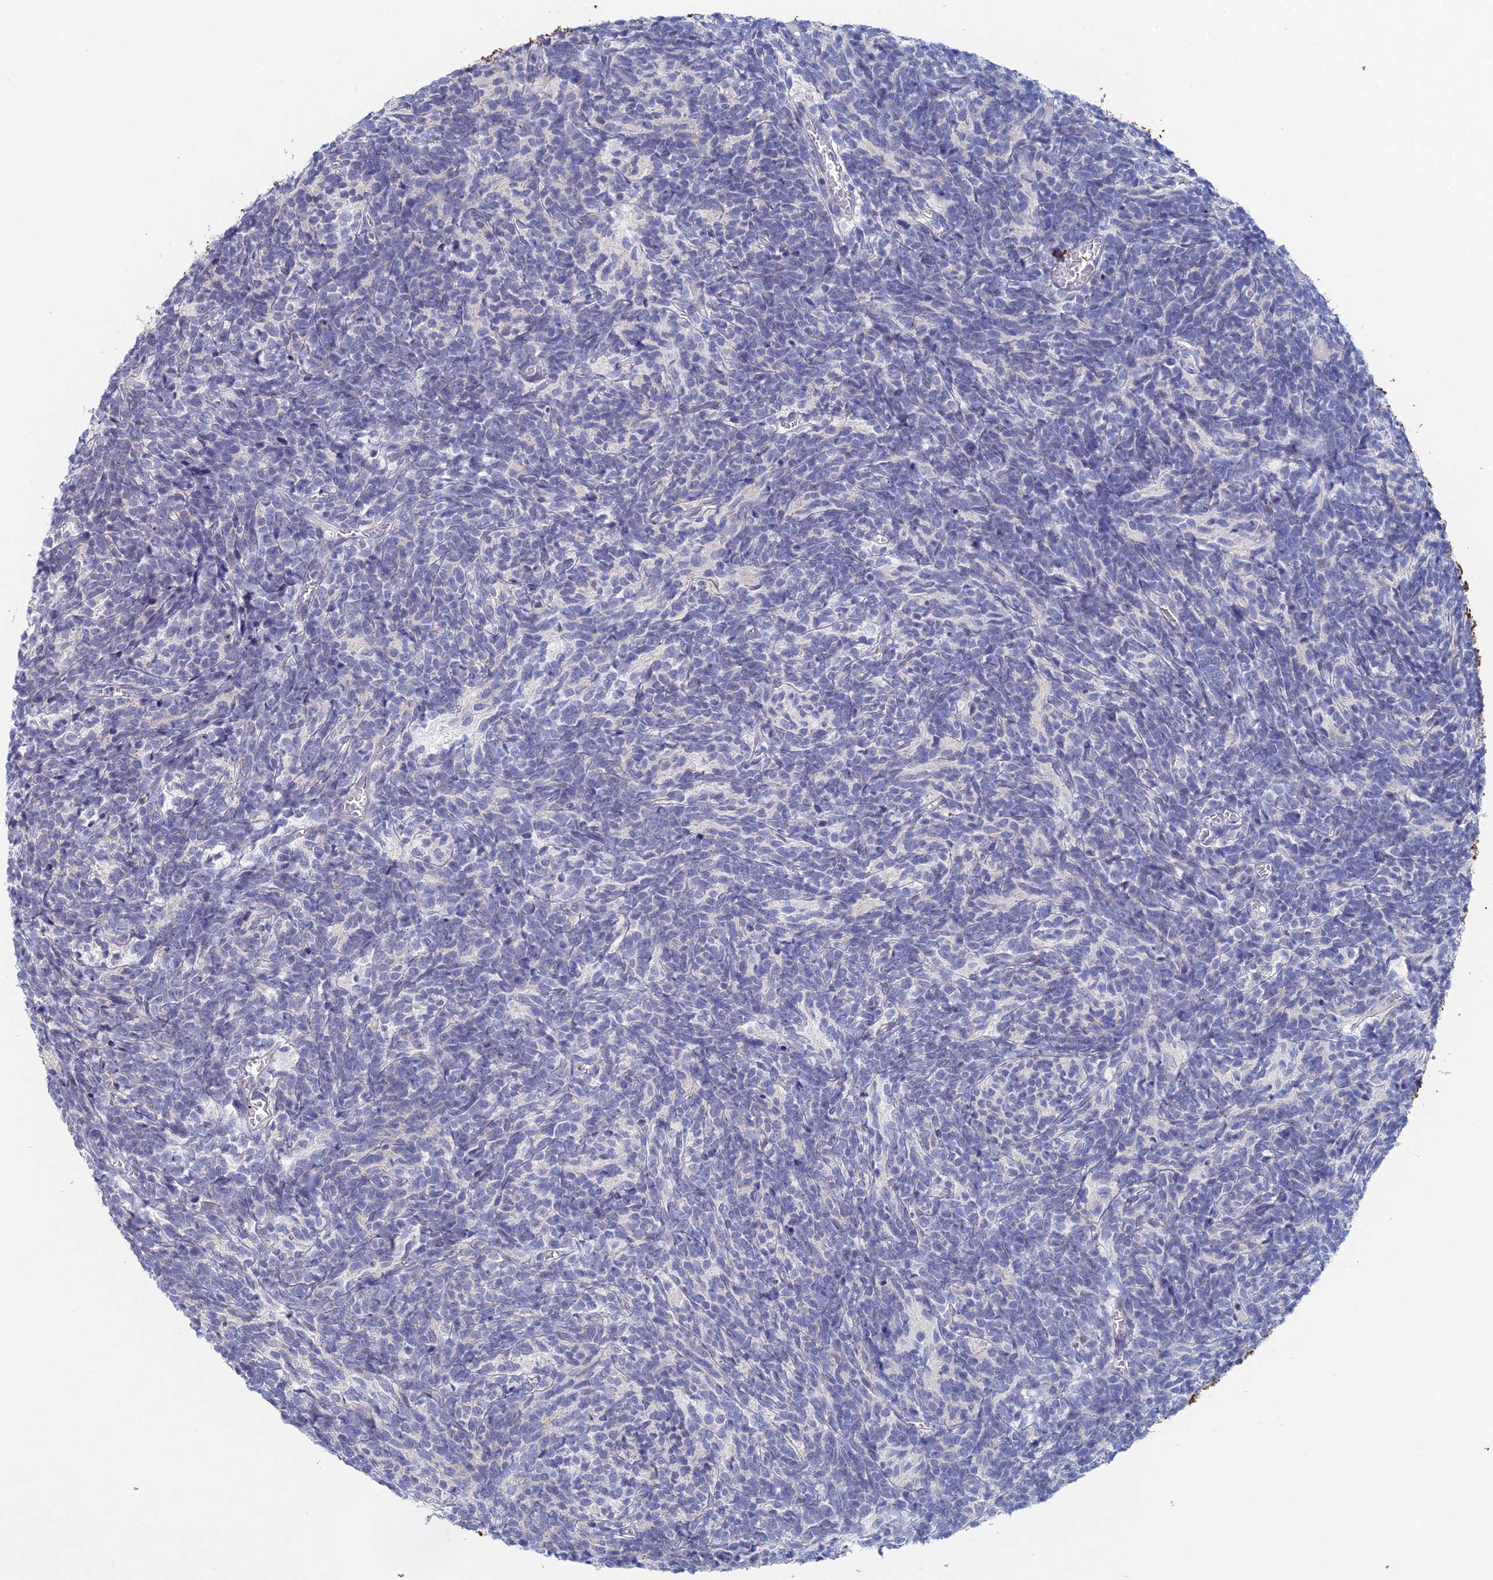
{"staining": {"intensity": "negative", "quantity": "none", "location": "none"}, "tissue": "glioma", "cell_type": "Tumor cells", "image_type": "cancer", "snomed": [{"axis": "morphology", "description": "Glioma, malignant, Low grade"}, {"axis": "topography", "description": "Brain"}], "caption": "Tumor cells are negative for protein expression in human glioma.", "gene": "GMNC", "patient": {"sex": "female", "age": 1}}